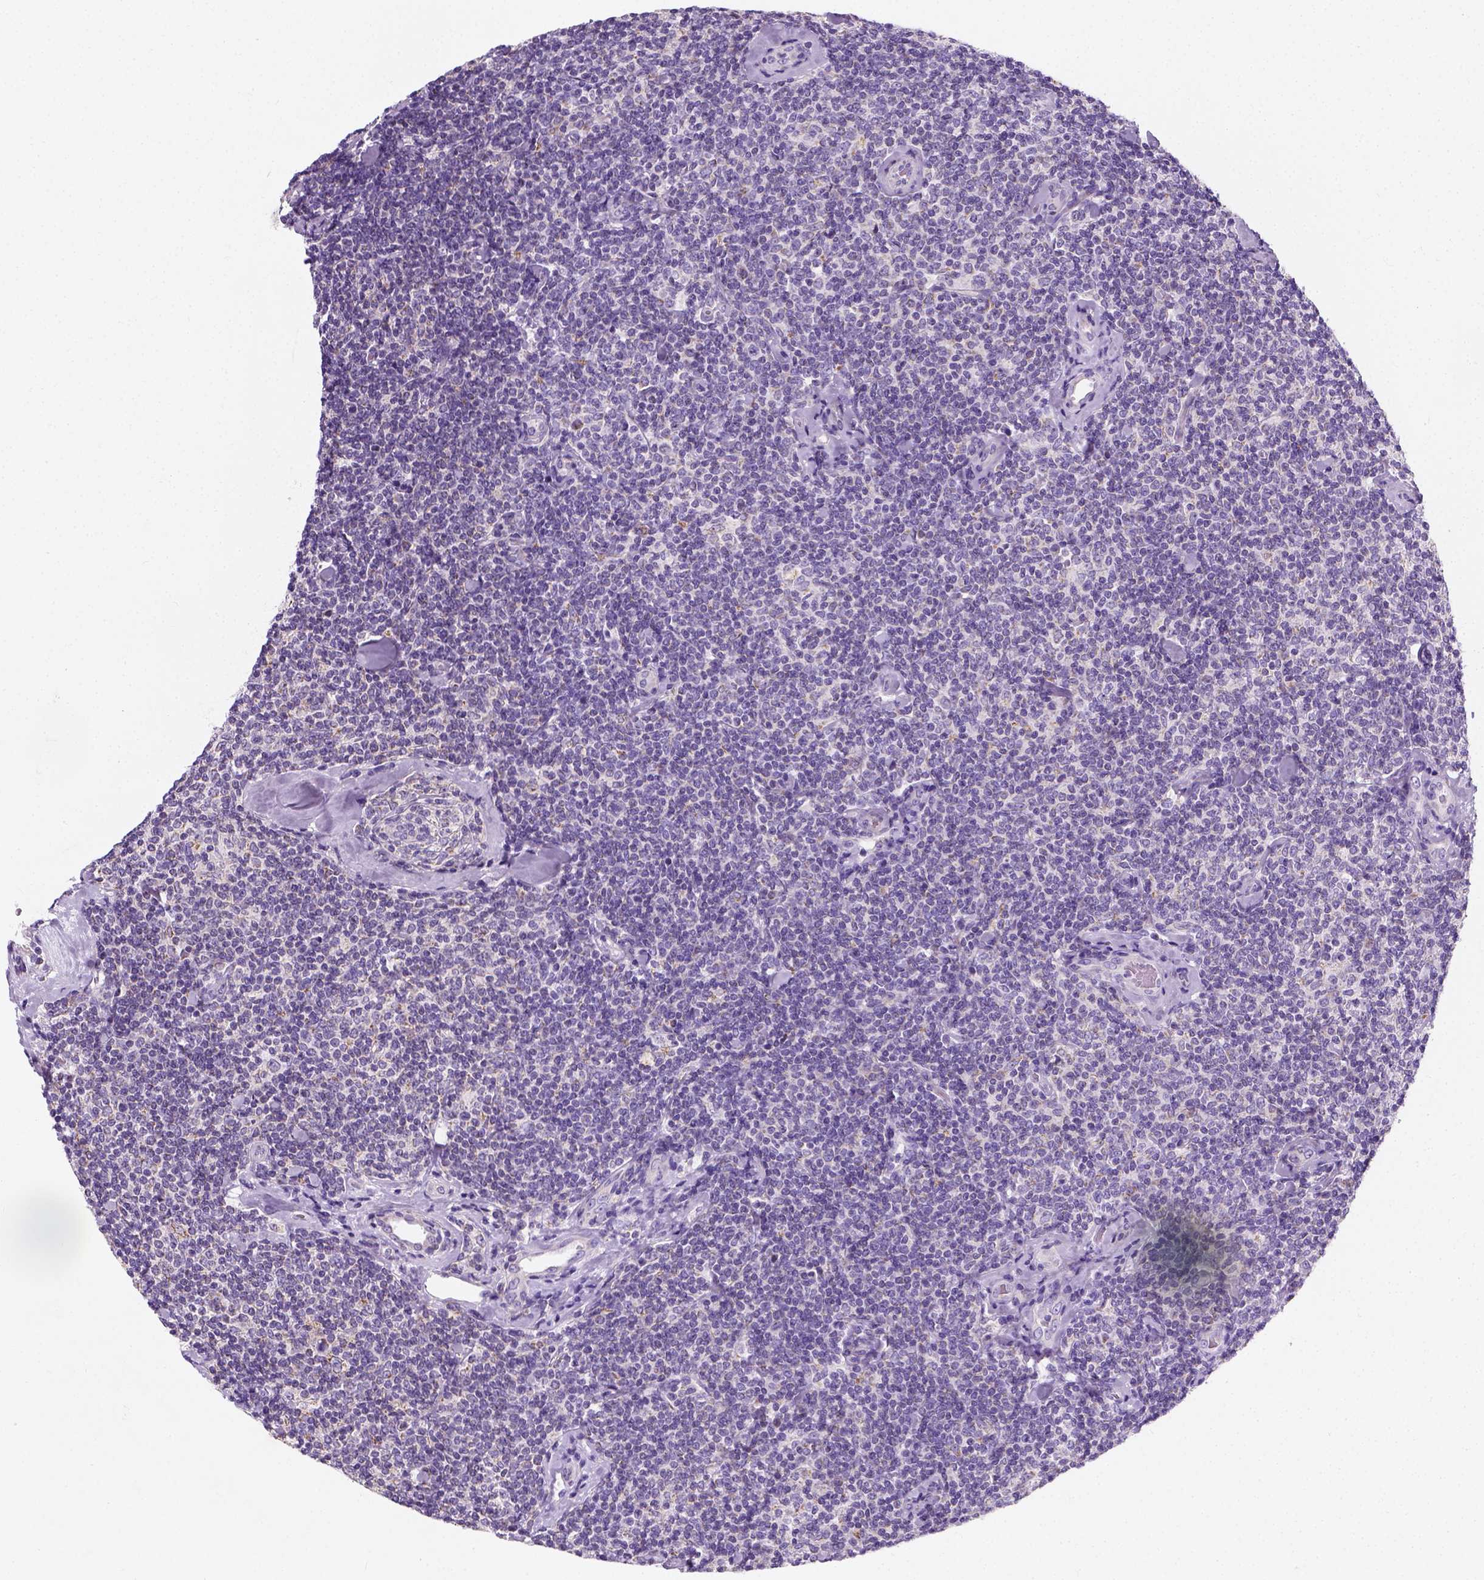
{"staining": {"intensity": "negative", "quantity": "none", "location": "none"}, "tissue": "lymphoma", "cell_type": "Tumor cells", "image_type": "cancer", "snomed": [{"axis": "morphology", "description": "Malignant lymphoma, non-Hodgkin's type, Low grade"}, {"axis": "topography", "description": "Lymph node"}], "caption": "Protein analysis of lymphoma shows no significant expression in tumor cells.", "gene": "CHODL", "patient": {"sex": "female", "age": 56}}